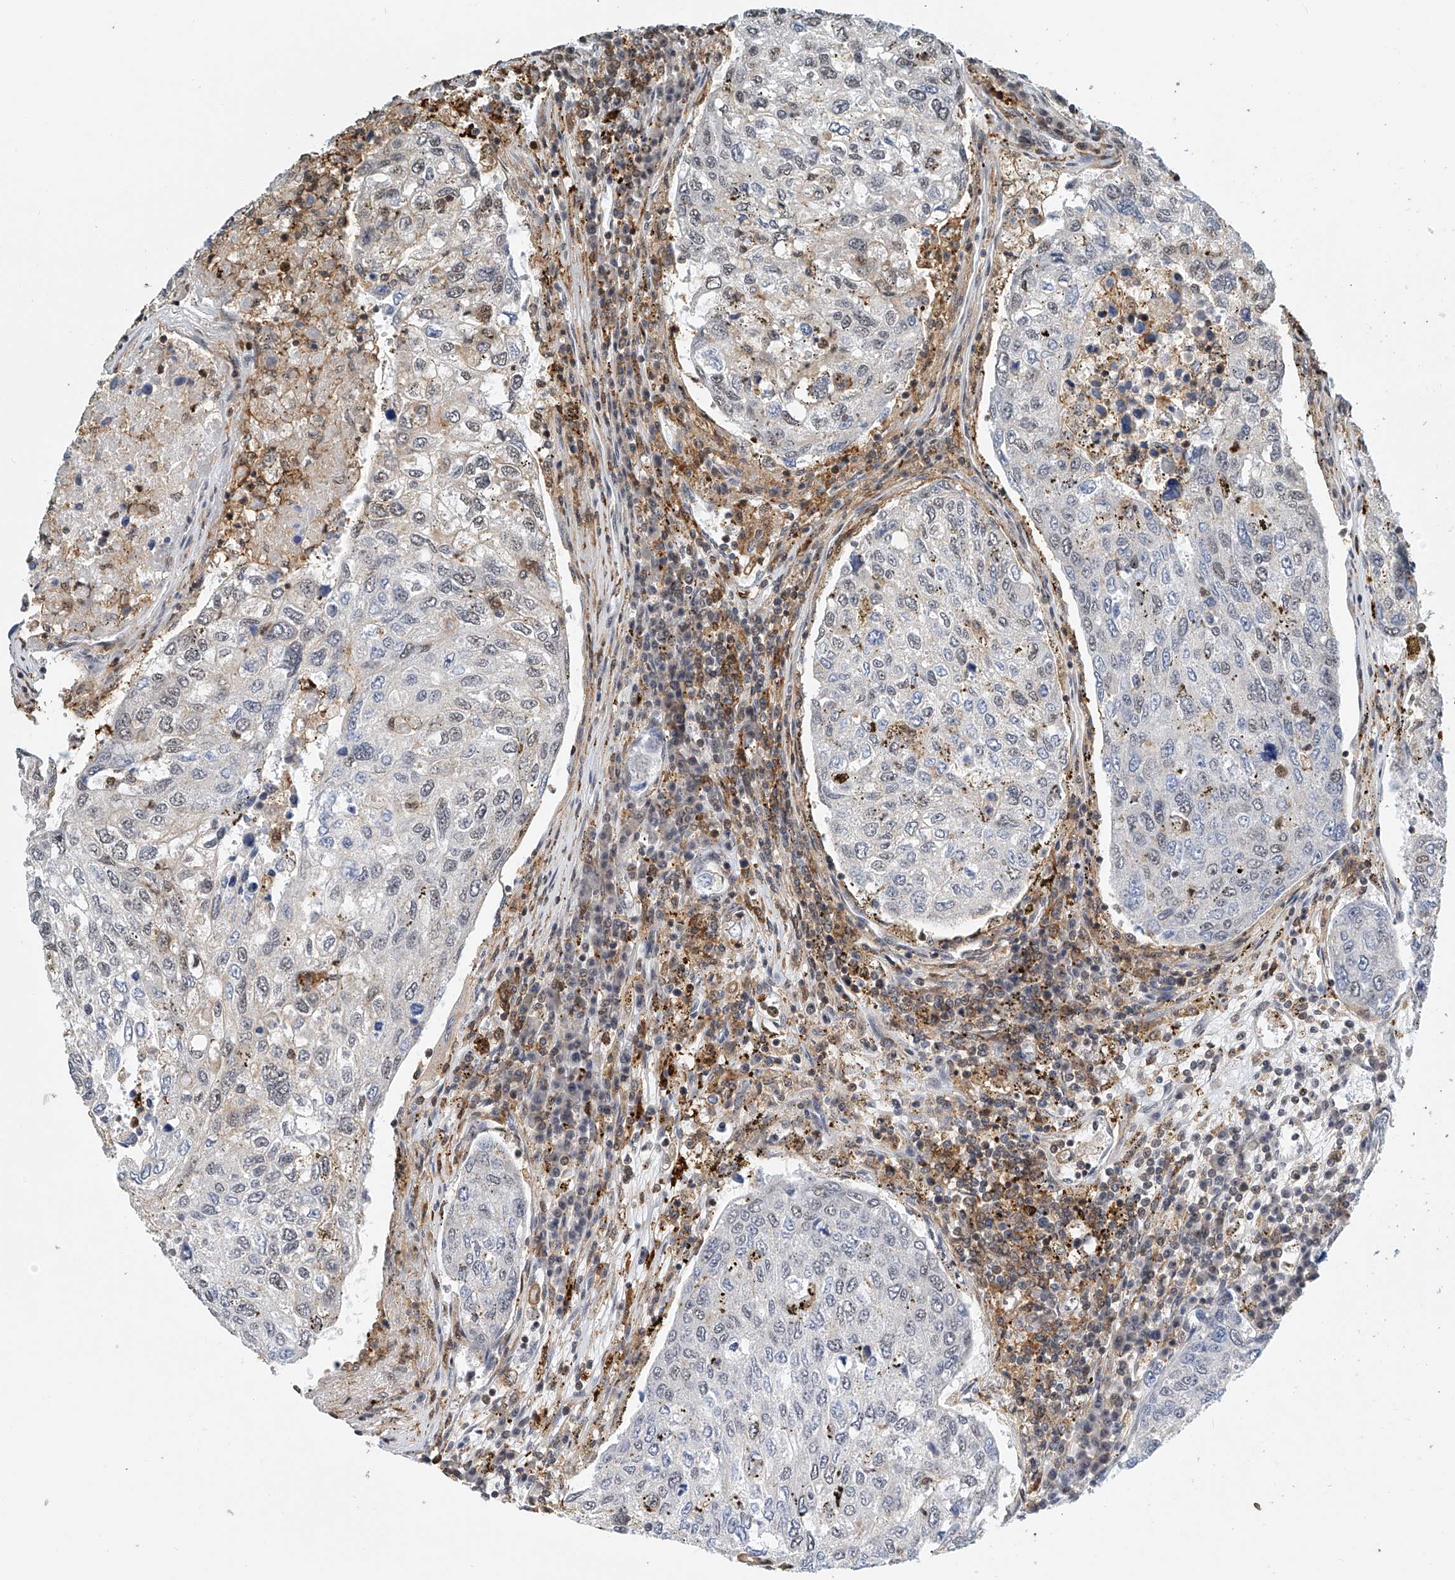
{"staining": {"intensity": "weak", "quantity": "<25%", "location": "nuclear"}, "tissue": "urothelial cancer", "cell_type": "Tumor cells", "image_type": "cancer", "snomed": [{"axis": "morphology", "description": "Urothelial carcinoma, High grade"}, {"axis": "topography", "description": "Lymph node"}, {"axis": "topography", "description": "Urinary bladder"}], "caption": "High-grade urothelial carcinoma was stained to show a protein in brown. There is no significant positivity in tumor cells. Nuclei are stained in blue.", "gene": "MICAL1", "patient": {"sex": "male", "age": 51}}